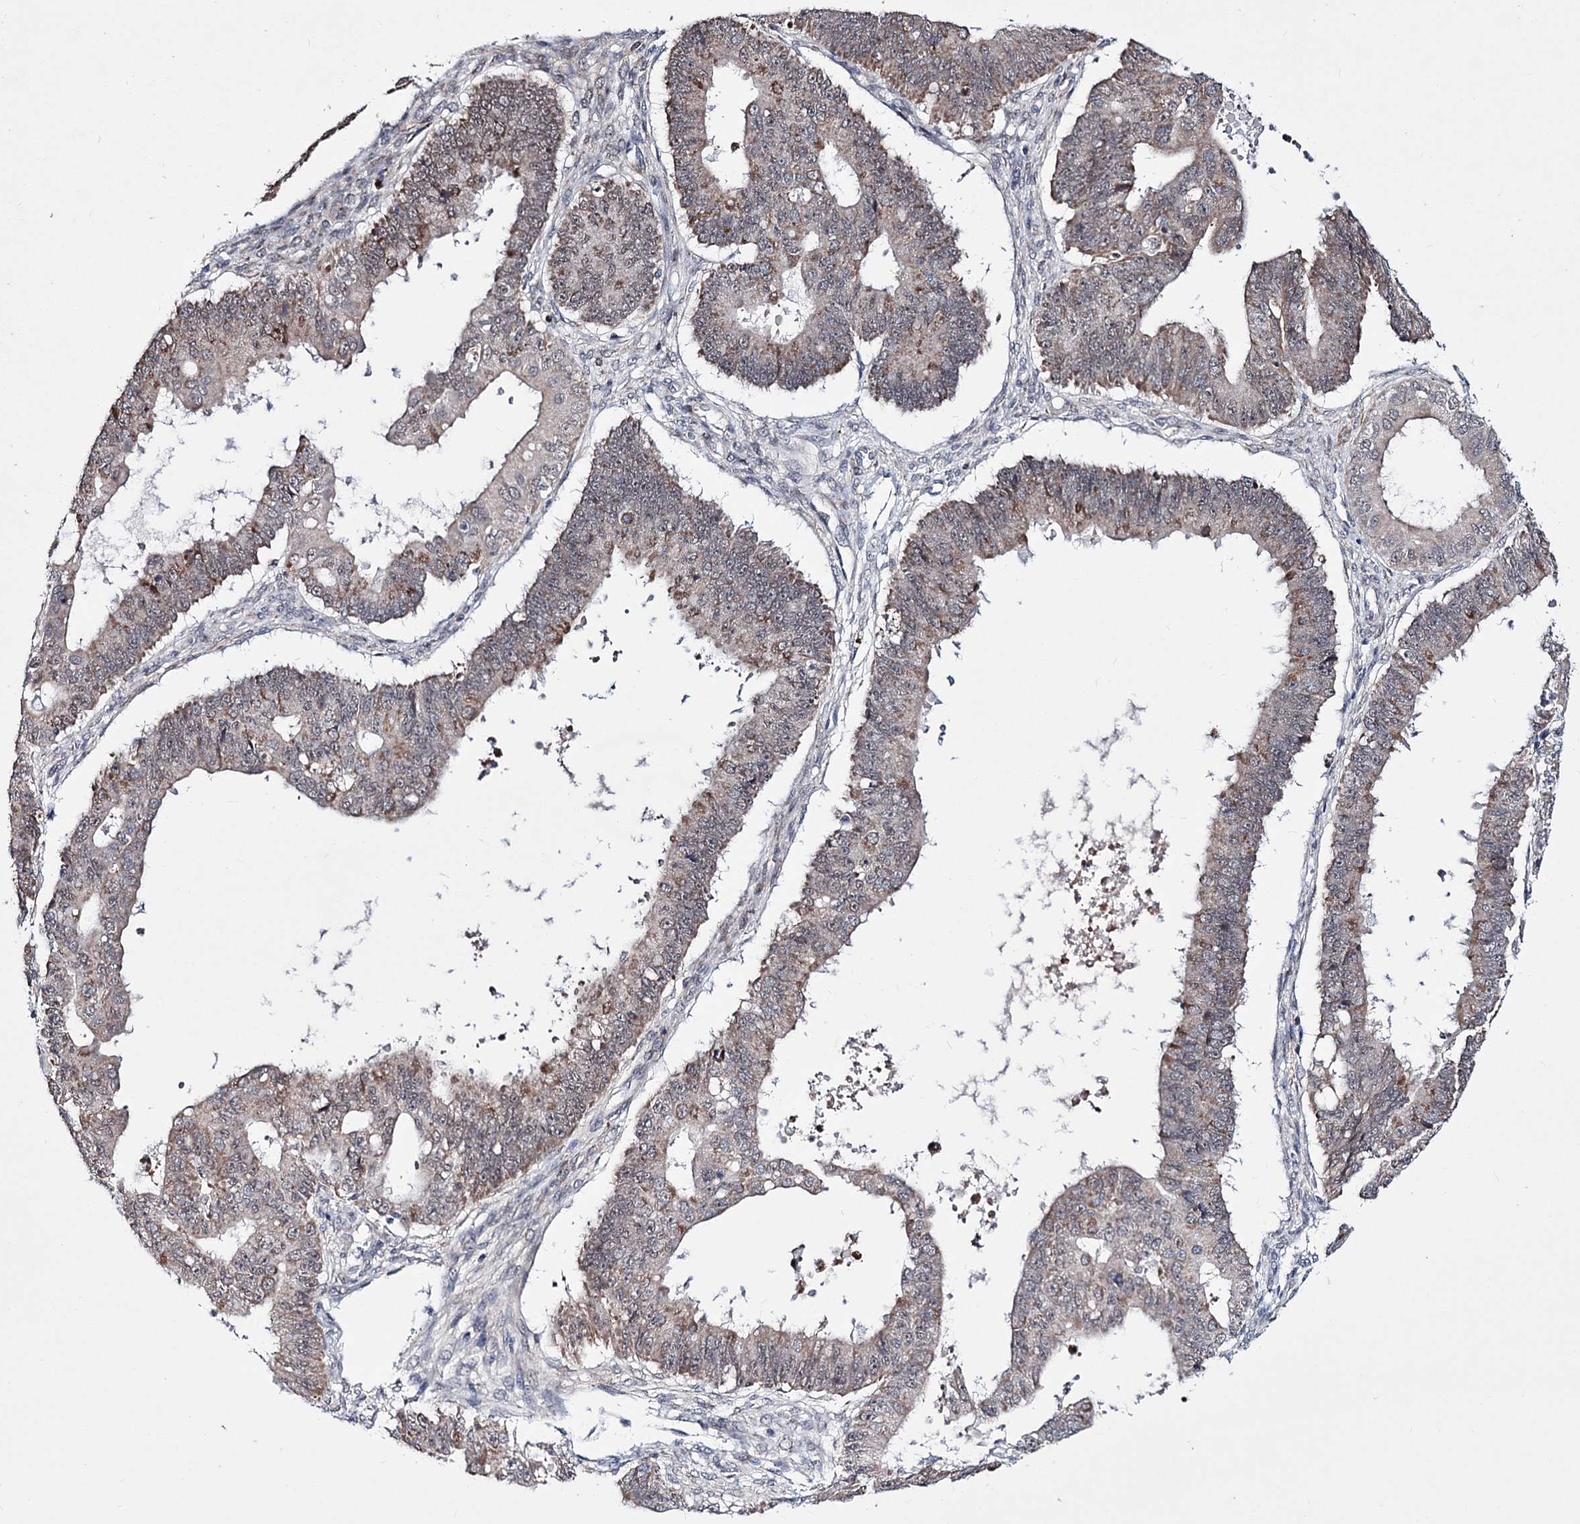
{"staining": {"intensity": "weak", "quantity": "<25%", "location": "cytoplasmic/membranous"}, "tissue": "ovarian cancer", "cell_type": "Tumor cells", "image_type": "cancer", "snomed": [{"axis": "morphology", "description": "Carcinoma, endometroid"}, {"axis": "topography", "description": "Appendix"}, {"axis": "topography", "description": "Ovary"}], "caption": "Ovarian cancer (endometroid carcinoma) was stained to show a protein in brown. There is no significant staining in tumor cells.", "gene": "PPRC1", "patient": {"sex": "female", "age": 42}}